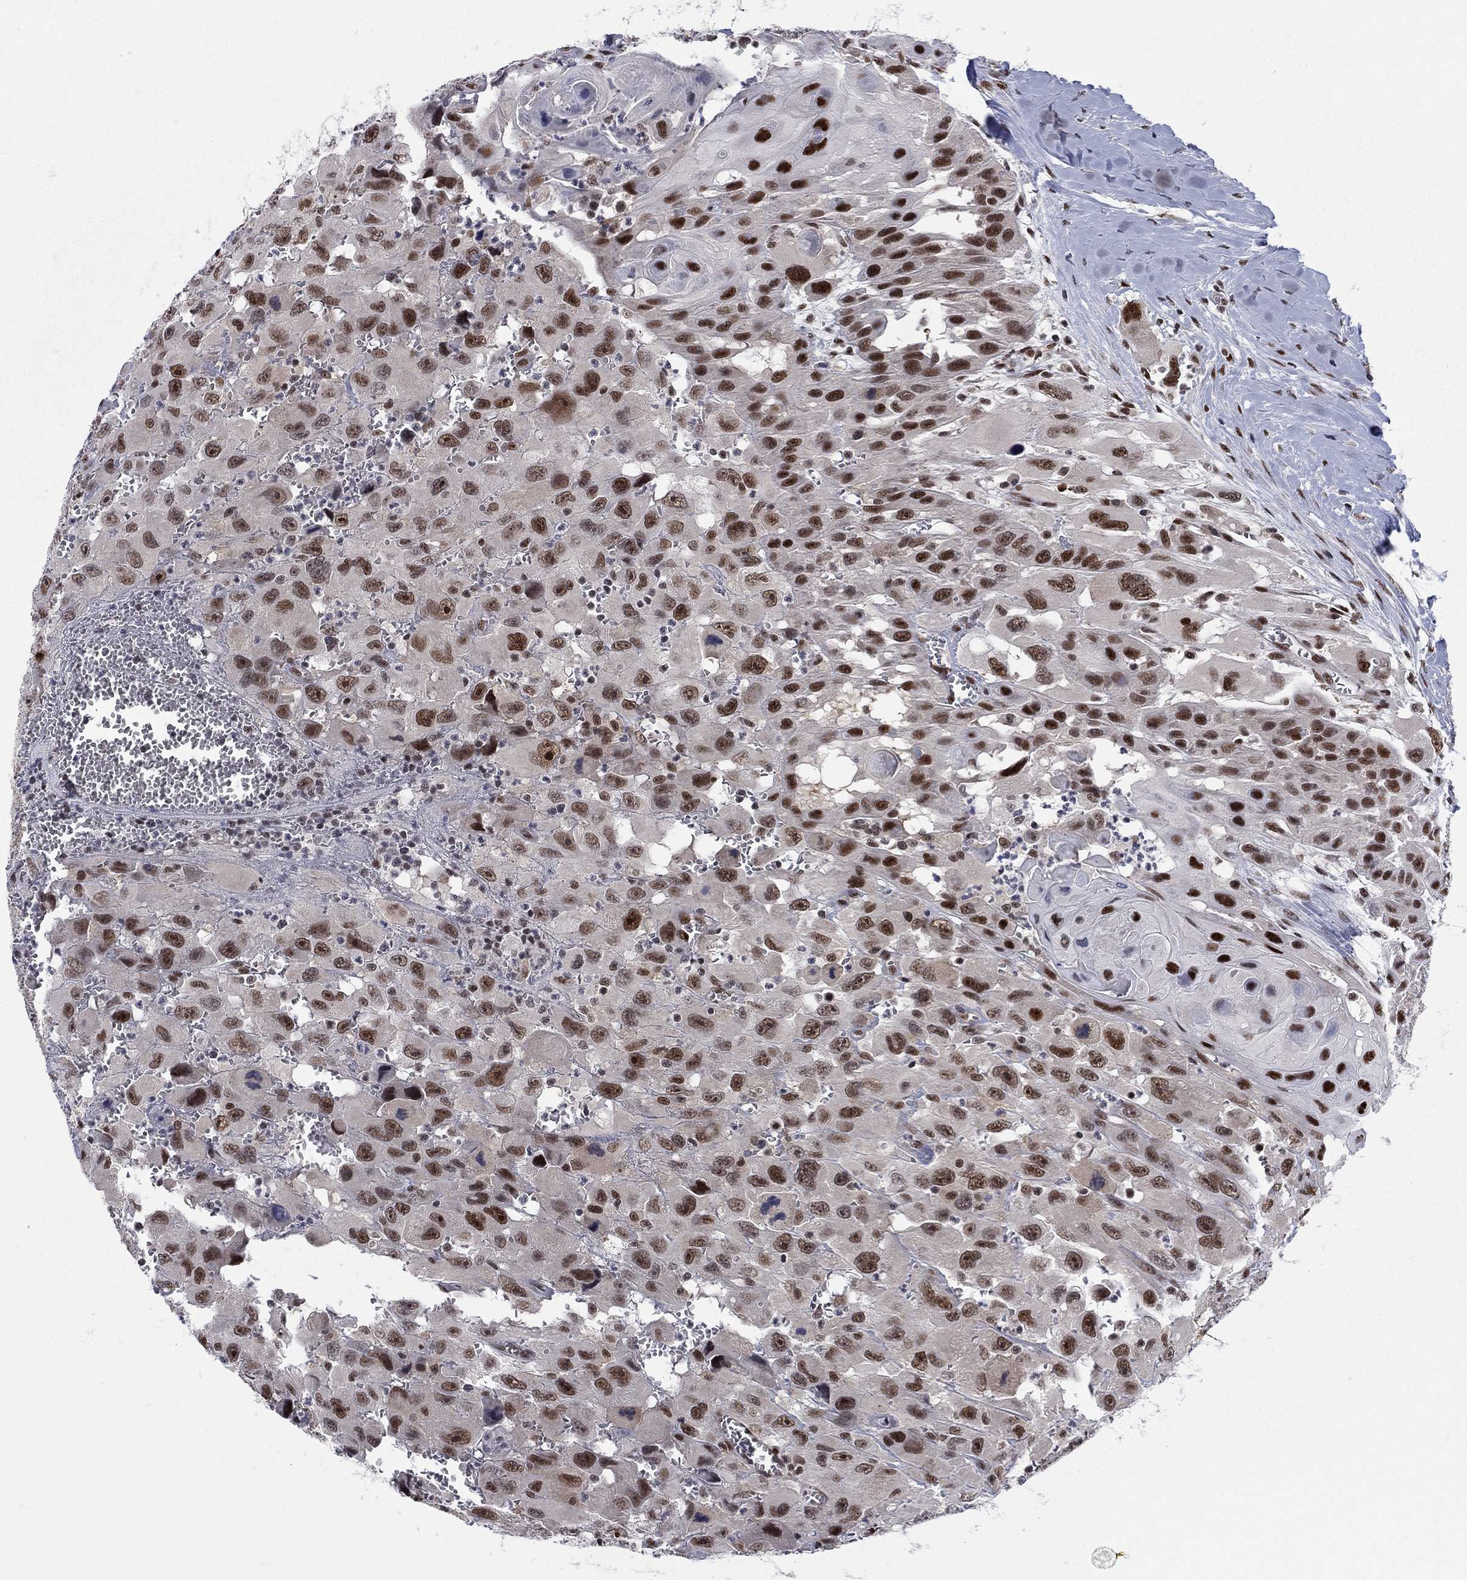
{"staining": {"intensity": "strong", "quantity": "25%-75%", "location": "nuclear"}, "tissue": "head and neck cancer", "cell_type": "Tumor cells", "image_type": "cancer", "snomed": [{"axis": "morphology", "description": "Squamous cell carcinoma, NOS"}, {"axis": "morphology", "description": "Squamous cell carcinoma, metastatic, NOS"}, {"axis": "topography", "description": "Oral tissue"}, {"axis": "topography", "description": "Head-Neck"}], "caption": "This micrograph demonstrates immunohistochemistry (IHC) staining of head and neck cancer, with high strong nuclear staining in about 25%-75% of tumor cells.", "gene": "FYTTD1", "patient": {"sex": "female", "age": 85}}